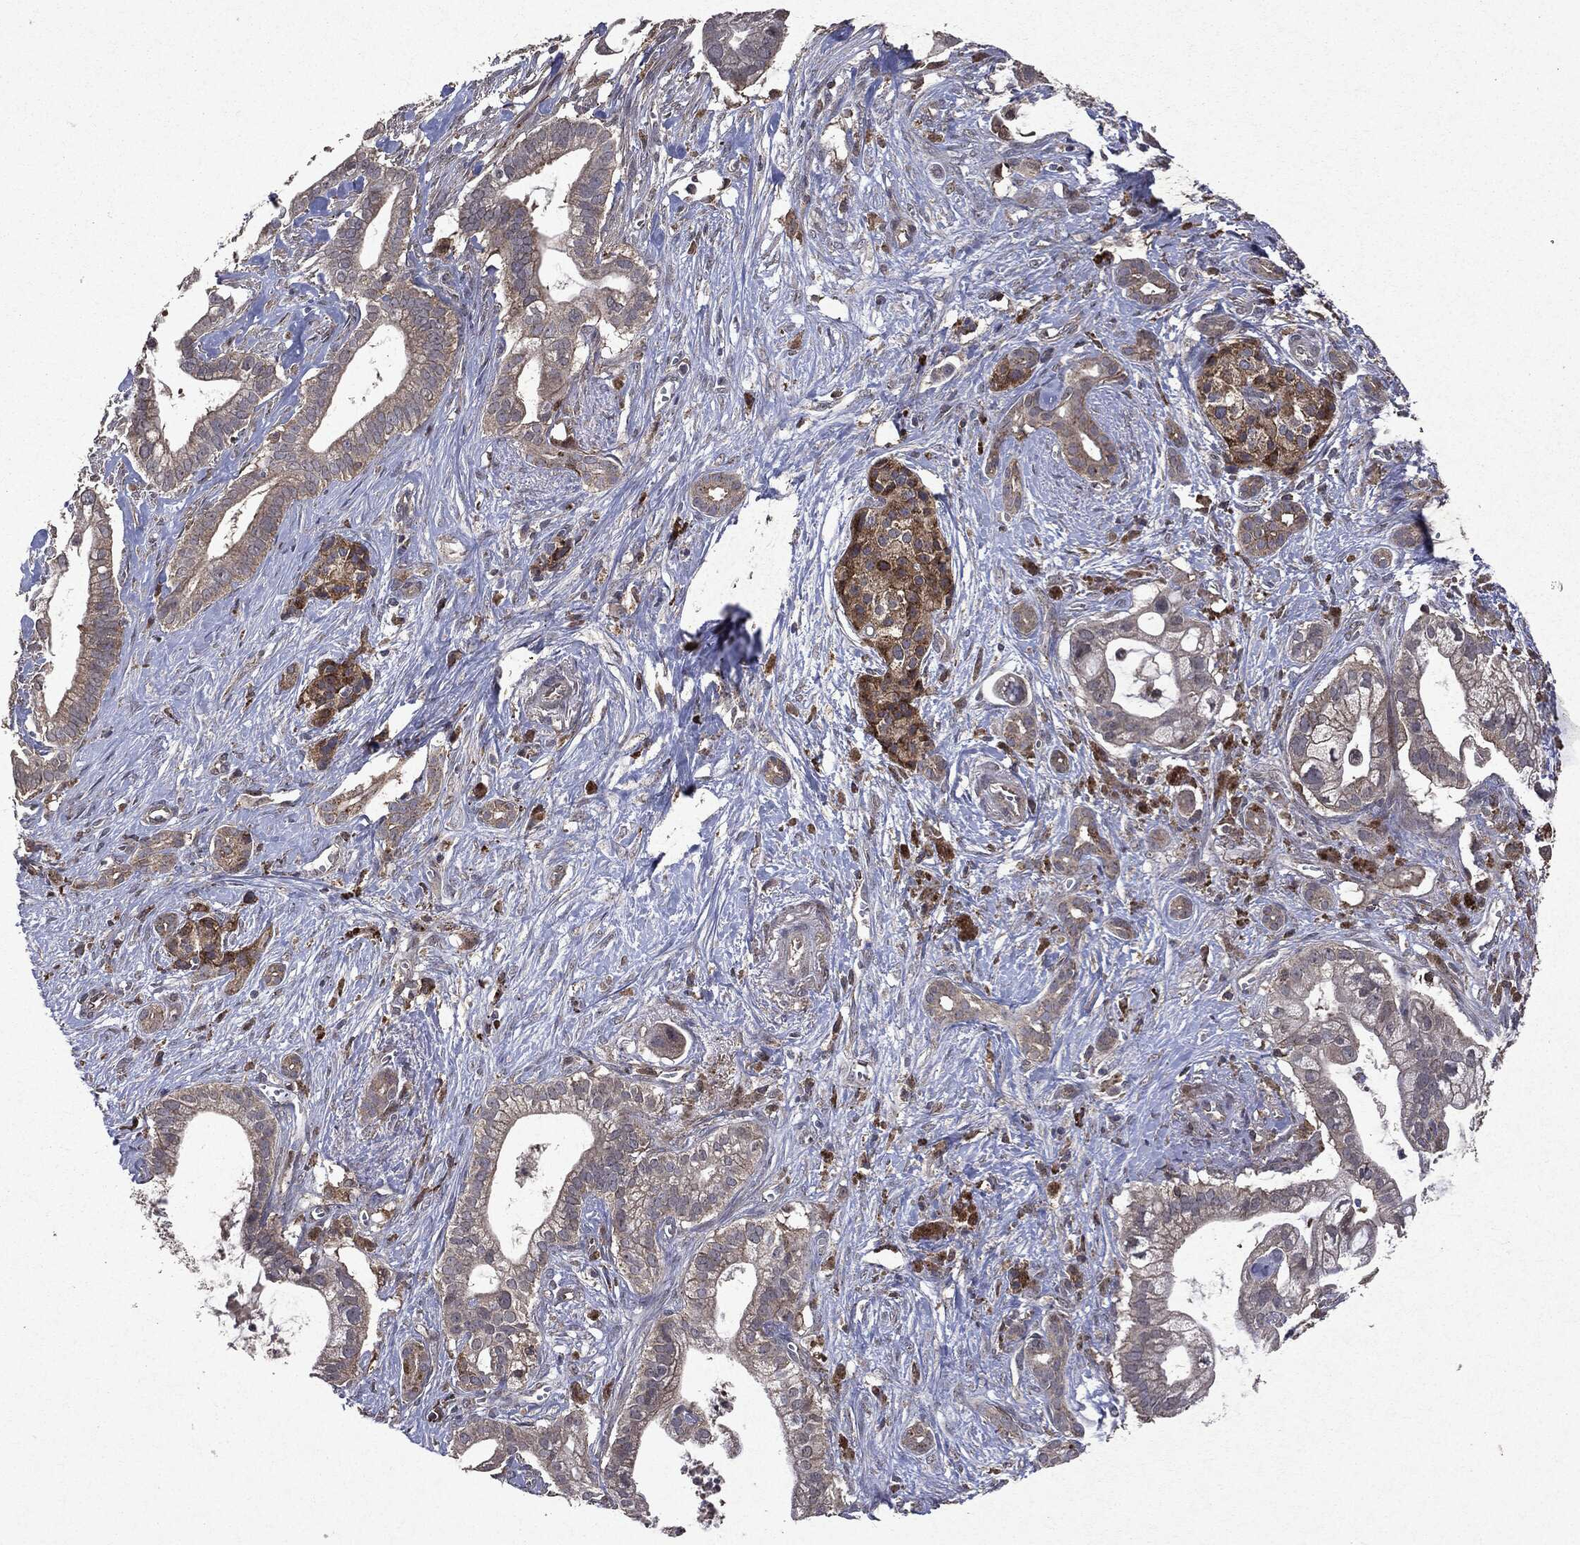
{"staining": {"intensity": "negative", "quantity": "none", "location": "none"}, "tissue": "pancreatic cancer", "cell_type": "Tumor cells", "image_type": "cancer", "snomed": [{"axis": "morphology", "description": "Adenocarcinoma, NOS"}, {"axis": "topography", "description": "Pancreas"}], "caption": "Immunohistochemistry micrograph of neoplastic tissue: human pancreatic cancer stained with DAB (3,3'-diaminobenzidine) demonstrates no significant protein staining in tumor cells.", "gene": "PTEN", "patient": {"sex": "male", "age": 61}}